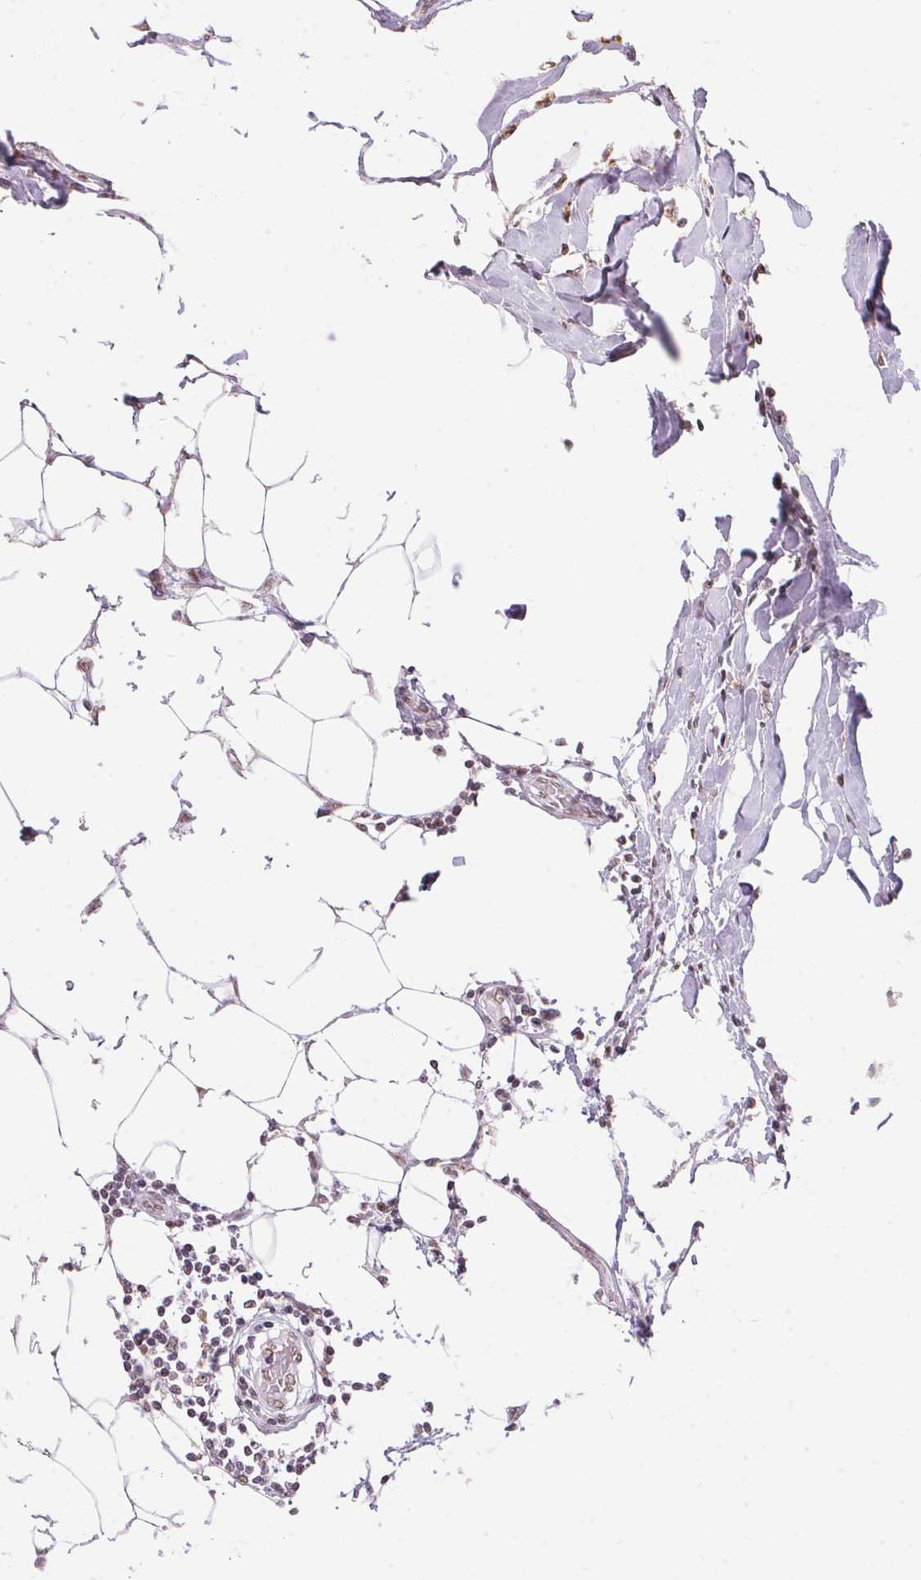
{"staining": {"intensity": "moderate", "quantity": ">75%", "location": "nuclear"}, "tissue": "breast cancer", "cell_type": "Tumor cells", "image_type": "cancer", "snomed": [{"axis": "morphology", "description": "Duct carcinoma"}, {"axis": "topography", "description": "Breast"}], "caption": "Brown immunohistochemical staining in breast cancer (invasive ductal carcinoma) shows moderate nuclear positivity in about >75% of tumor cells.", "gene": "NFE2L1", "patient": {"sex": "female", "age": 80}}